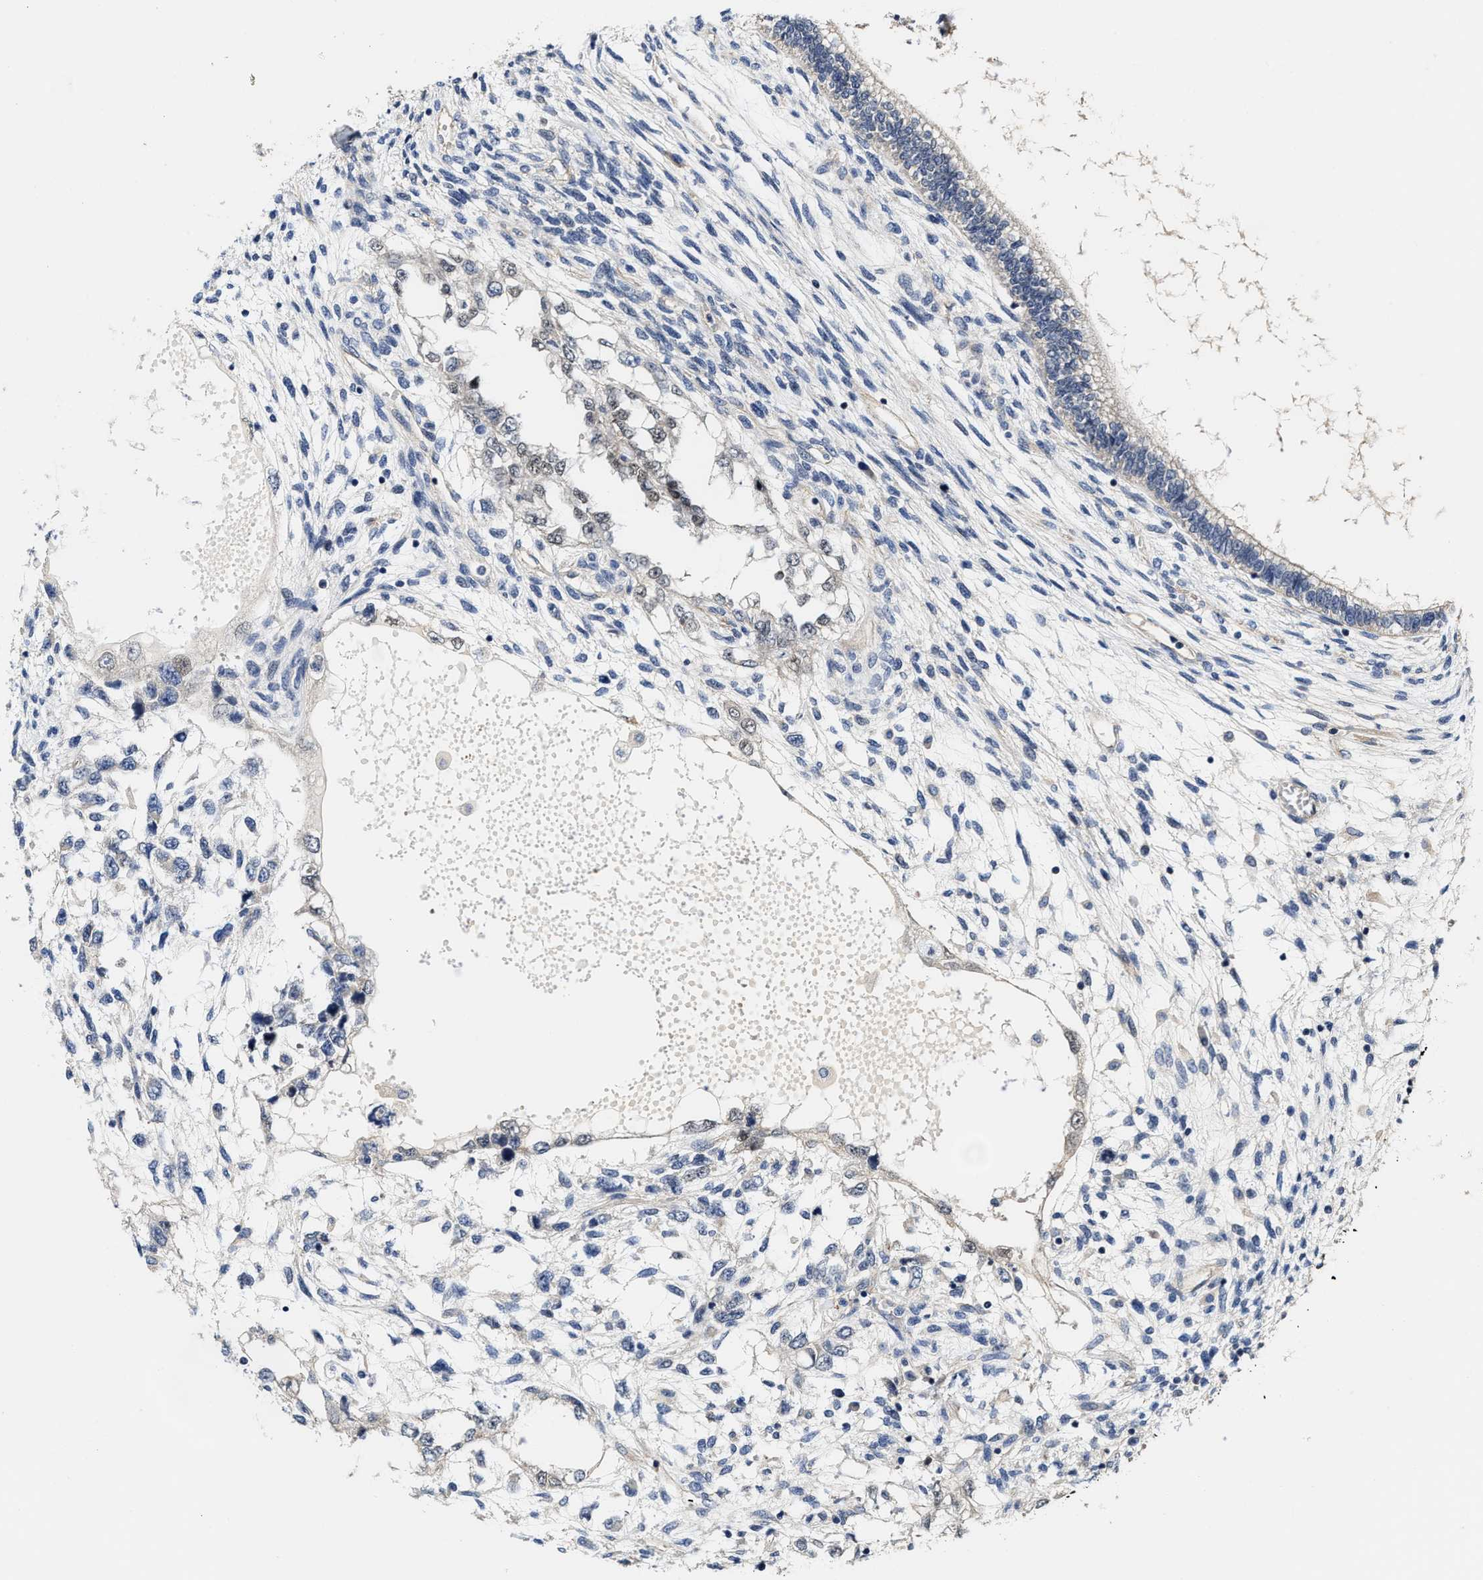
{"staining": {"intensity": "negative", "quantity": "none", "location": "none"}, "tissue": "testis cancer", "cell_type": "Tumor cells", "image_type": "cancer", "snomed": [{"axis": "morphology", "description": "Seminoma, NOS"}, {"axis": "topography", "description": "Testis"}], "caption": "This is an immunohistochemistry photomicrograph of testis cancer (seminoma). There is no positivity in tumor cells.", "gene": "TRAF6", "patient": {"sex": "male", "age": 28}}